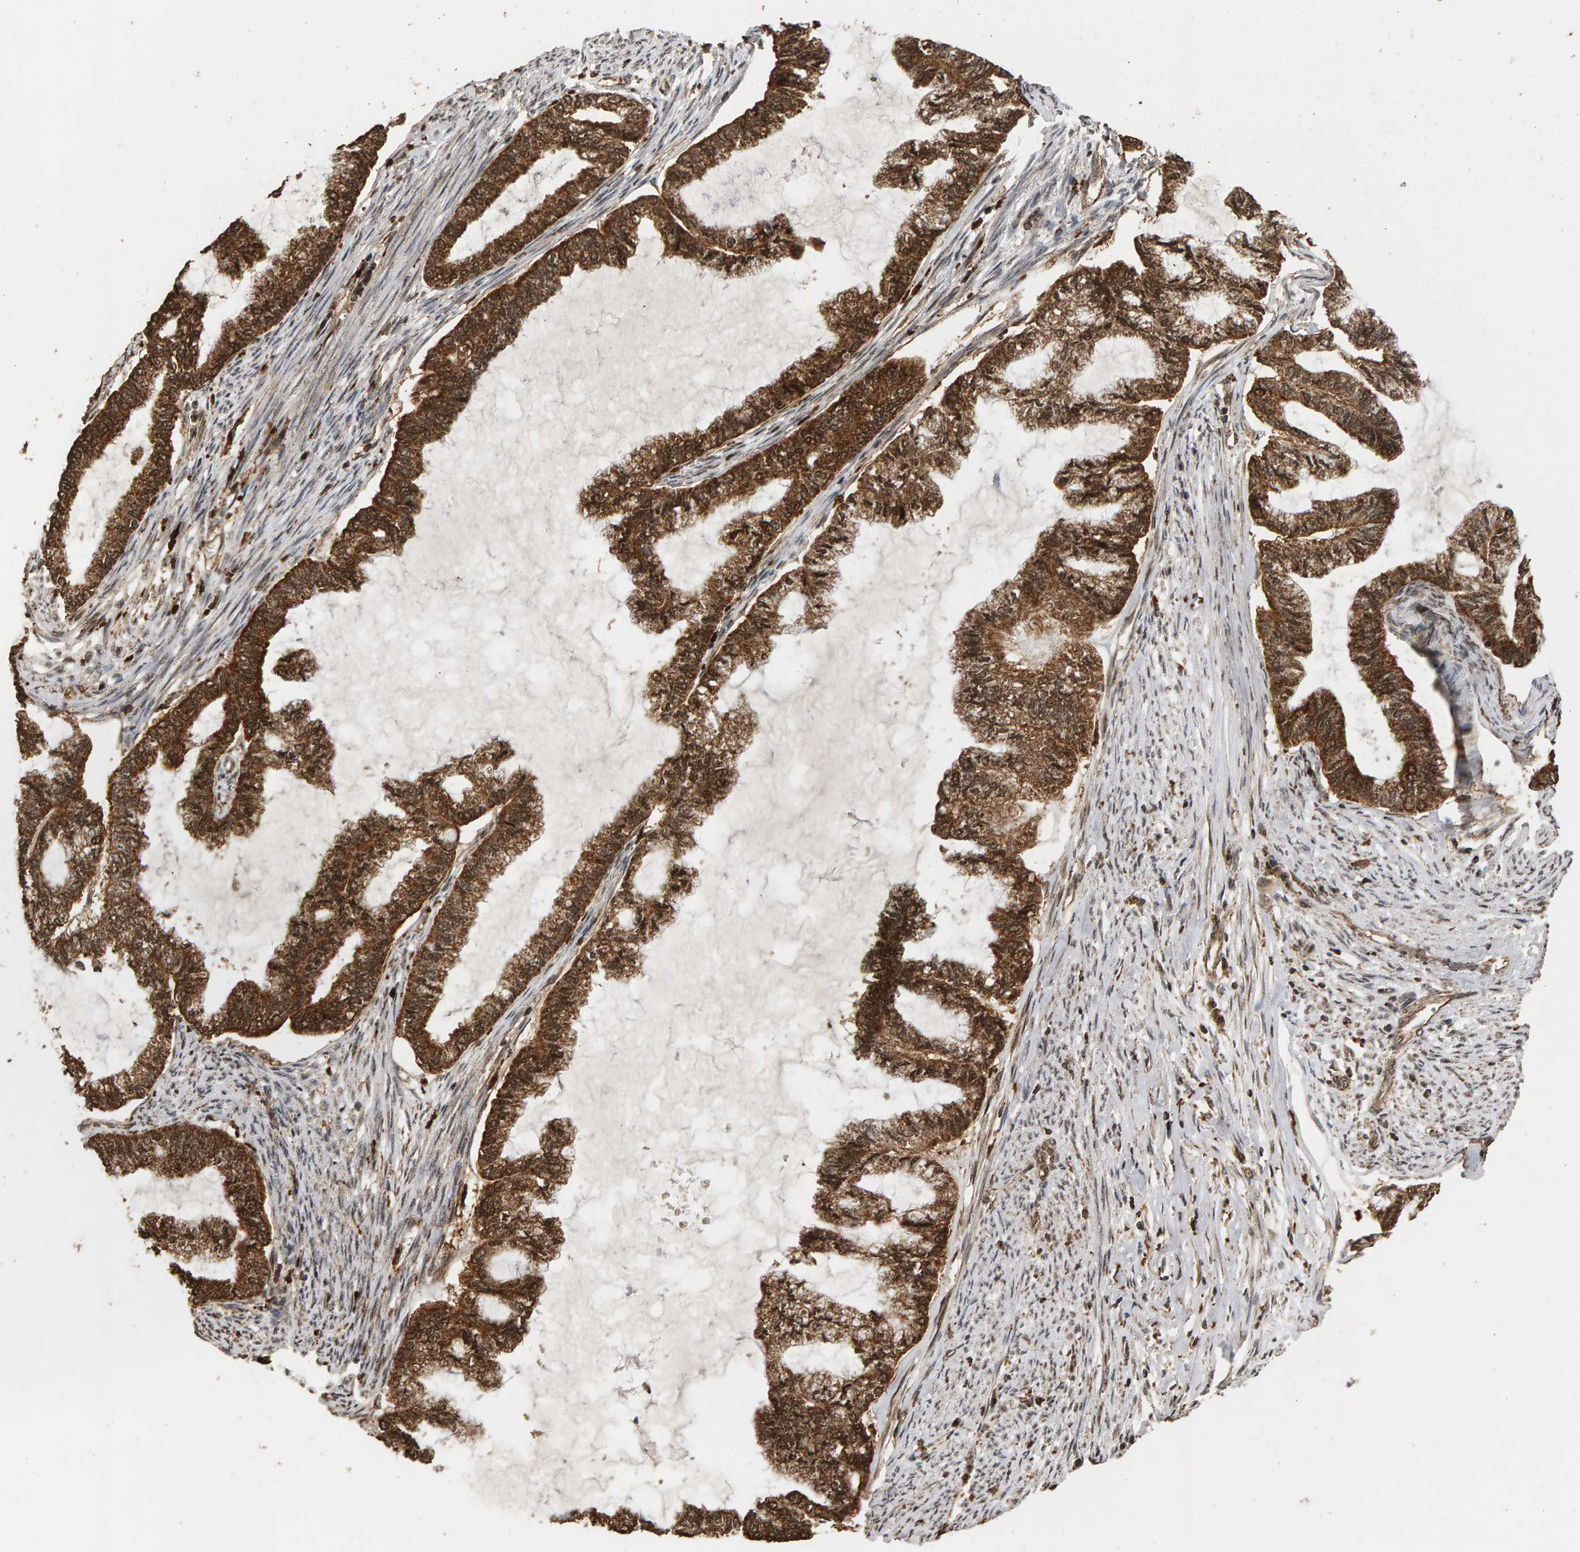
{"staining": {"intensity": "strong", "quantity": ">75%", "location": "cytoplasmic/membranous,nuclear"}, "tissue": "endometrial cancer", "cell_type": "Tumor cells", "image_type": "cancer", "snomed": [{"axis": "morphology", "description": "Adenocarcinoma, NOS"}, {"axis": "topography", "description": "Endometrium"}], "caption": "A micrograph of human endometrial adenocarcinoma stained for a protein reveals strong cytoplasmic/membranous and nuclear brown staining in tumor cells. Using DAB (3,3'-diaminobenzidine) (brown) and hematoxylin (blue) stains, captured at high magnification using brightfield microscopy.", "gene": "GSTK1", "patient": {"sex": "female", "age": 86}}